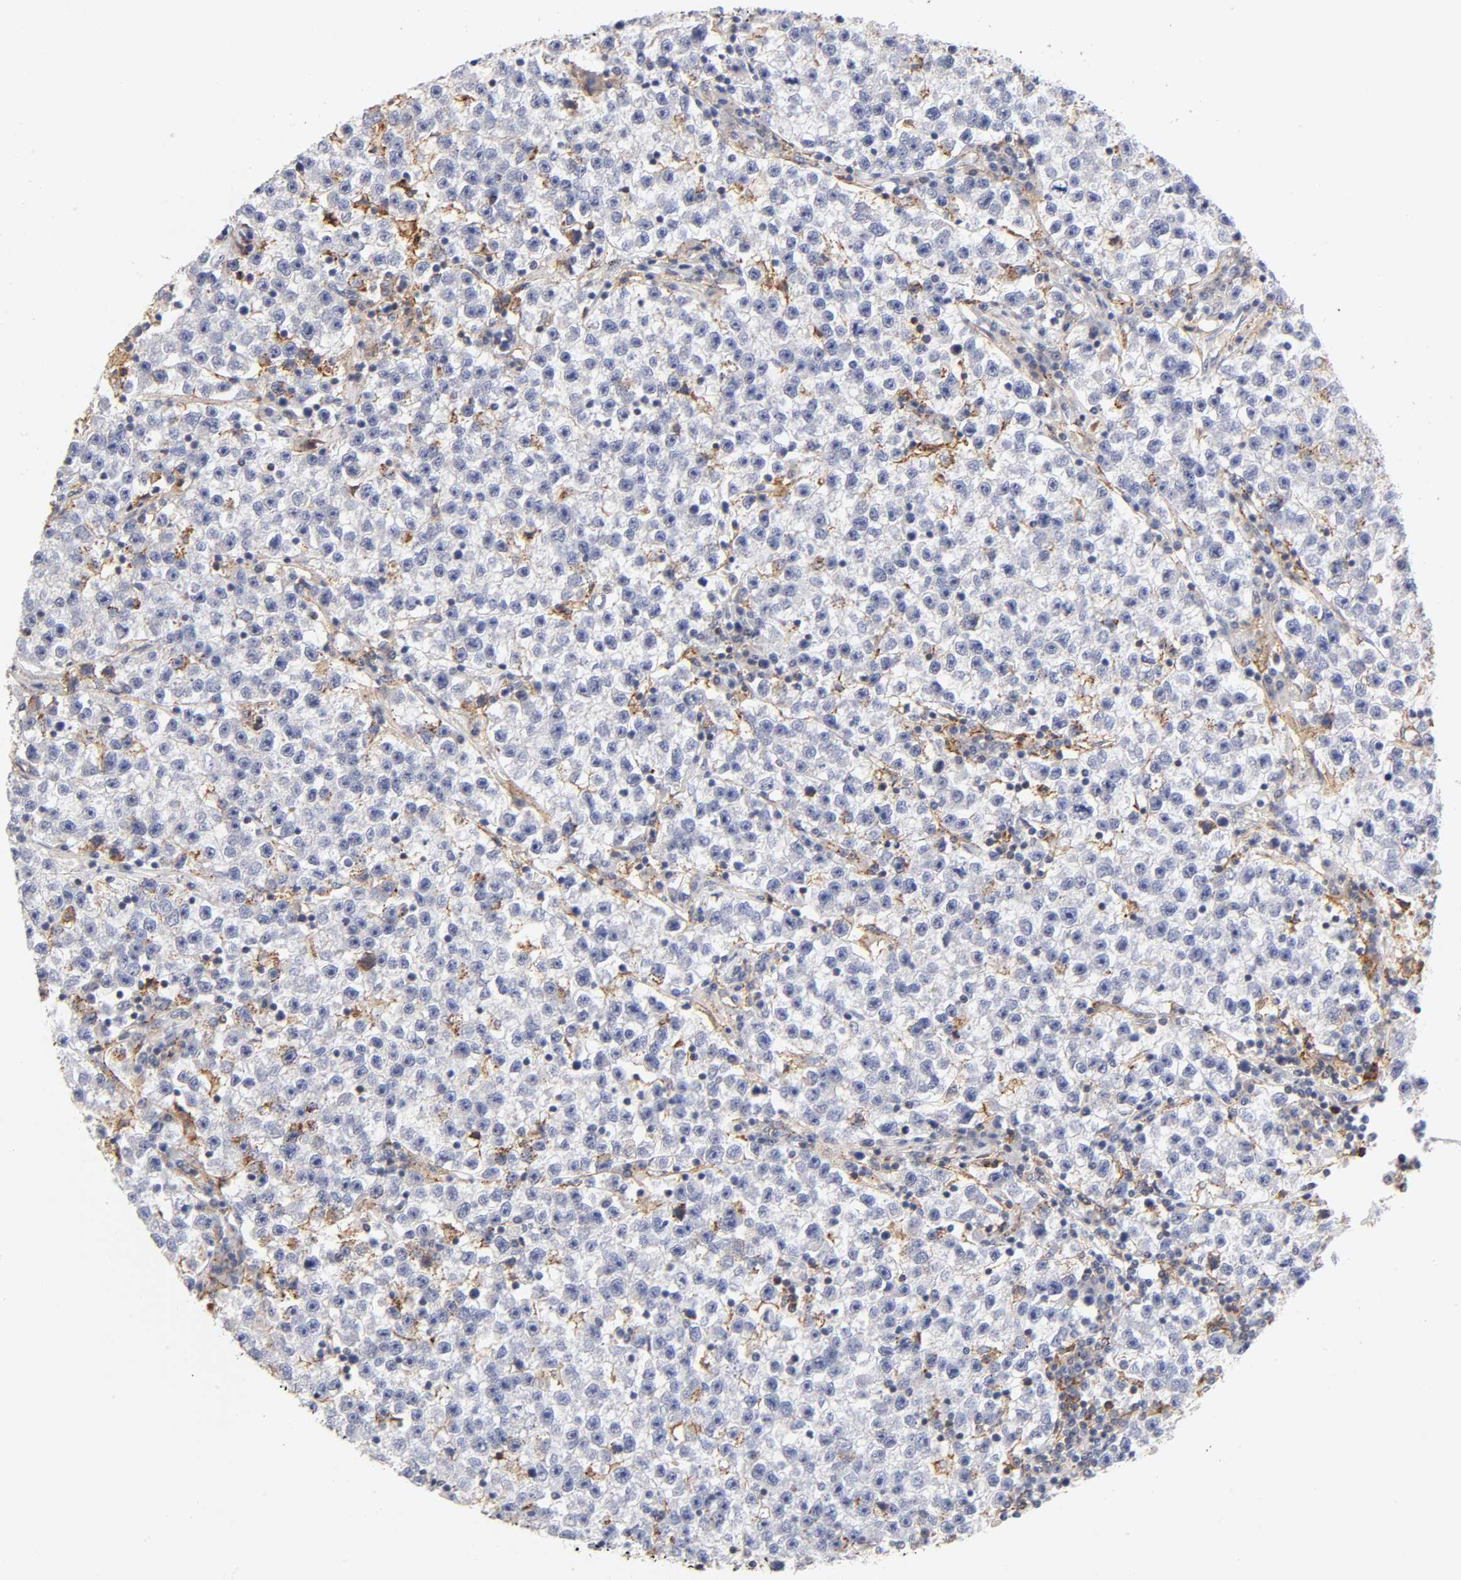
{"staining": {"intensity": "negative", "quantity": "none", "location": "none"}, "tissue": "testis cancer", "cell_type": "Tumor cells", "image_type": "cancer", "snomed": [{"axis": "morphology", "description": "Seminoma, NOS"}, {"axis": "topography", "description": "Testis"}], "caption": "DAB immunohistochemical staining of testis seminoma shows no significant staining in tumor cells.", "gene": "ANXA7", "patient": {"sex": "male", "age": 22}}